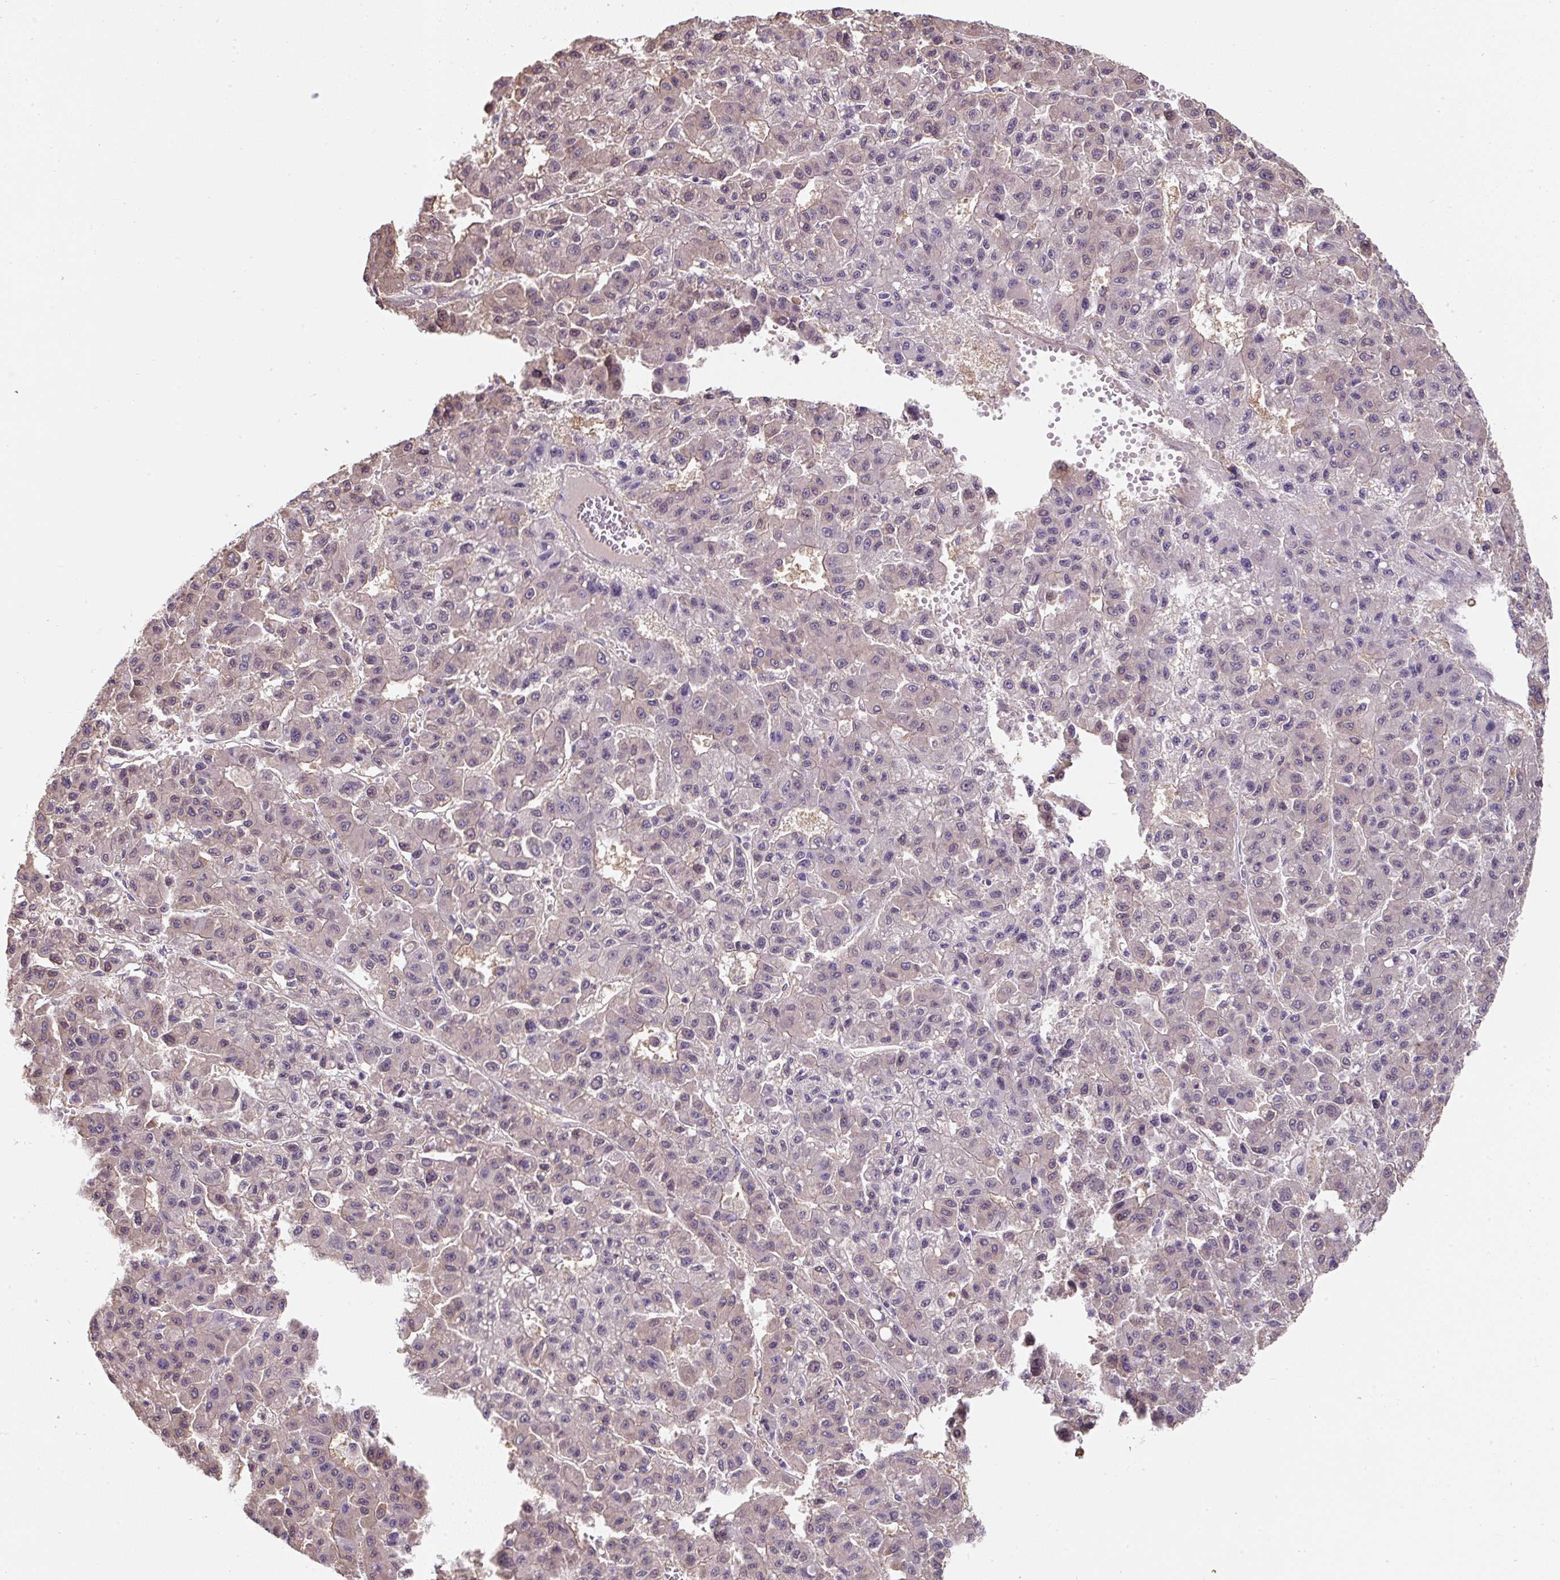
{"staining": {"intensity": "weak", "quantity": "25%-75%", "location": "cytoplasmic/membranous,nuclear"}, "tissue": "liver cancer", "cell_type": "Tumor cells", "image_type": "cancer", "snomed": [{"axis": "morphology", "description": "Carcinoma, Hepatocellular, NOS"}, {"axis": "topography", "description": "Liver"}], "caption": "Tumor cells show low levels of weak cytoplasmic/membranous and nuclear expression in about 25%-75% of cells in hepatocellular carcinoma (liver).", "gene": "ST13", "patient": {"sex": "male", "age": 70}}